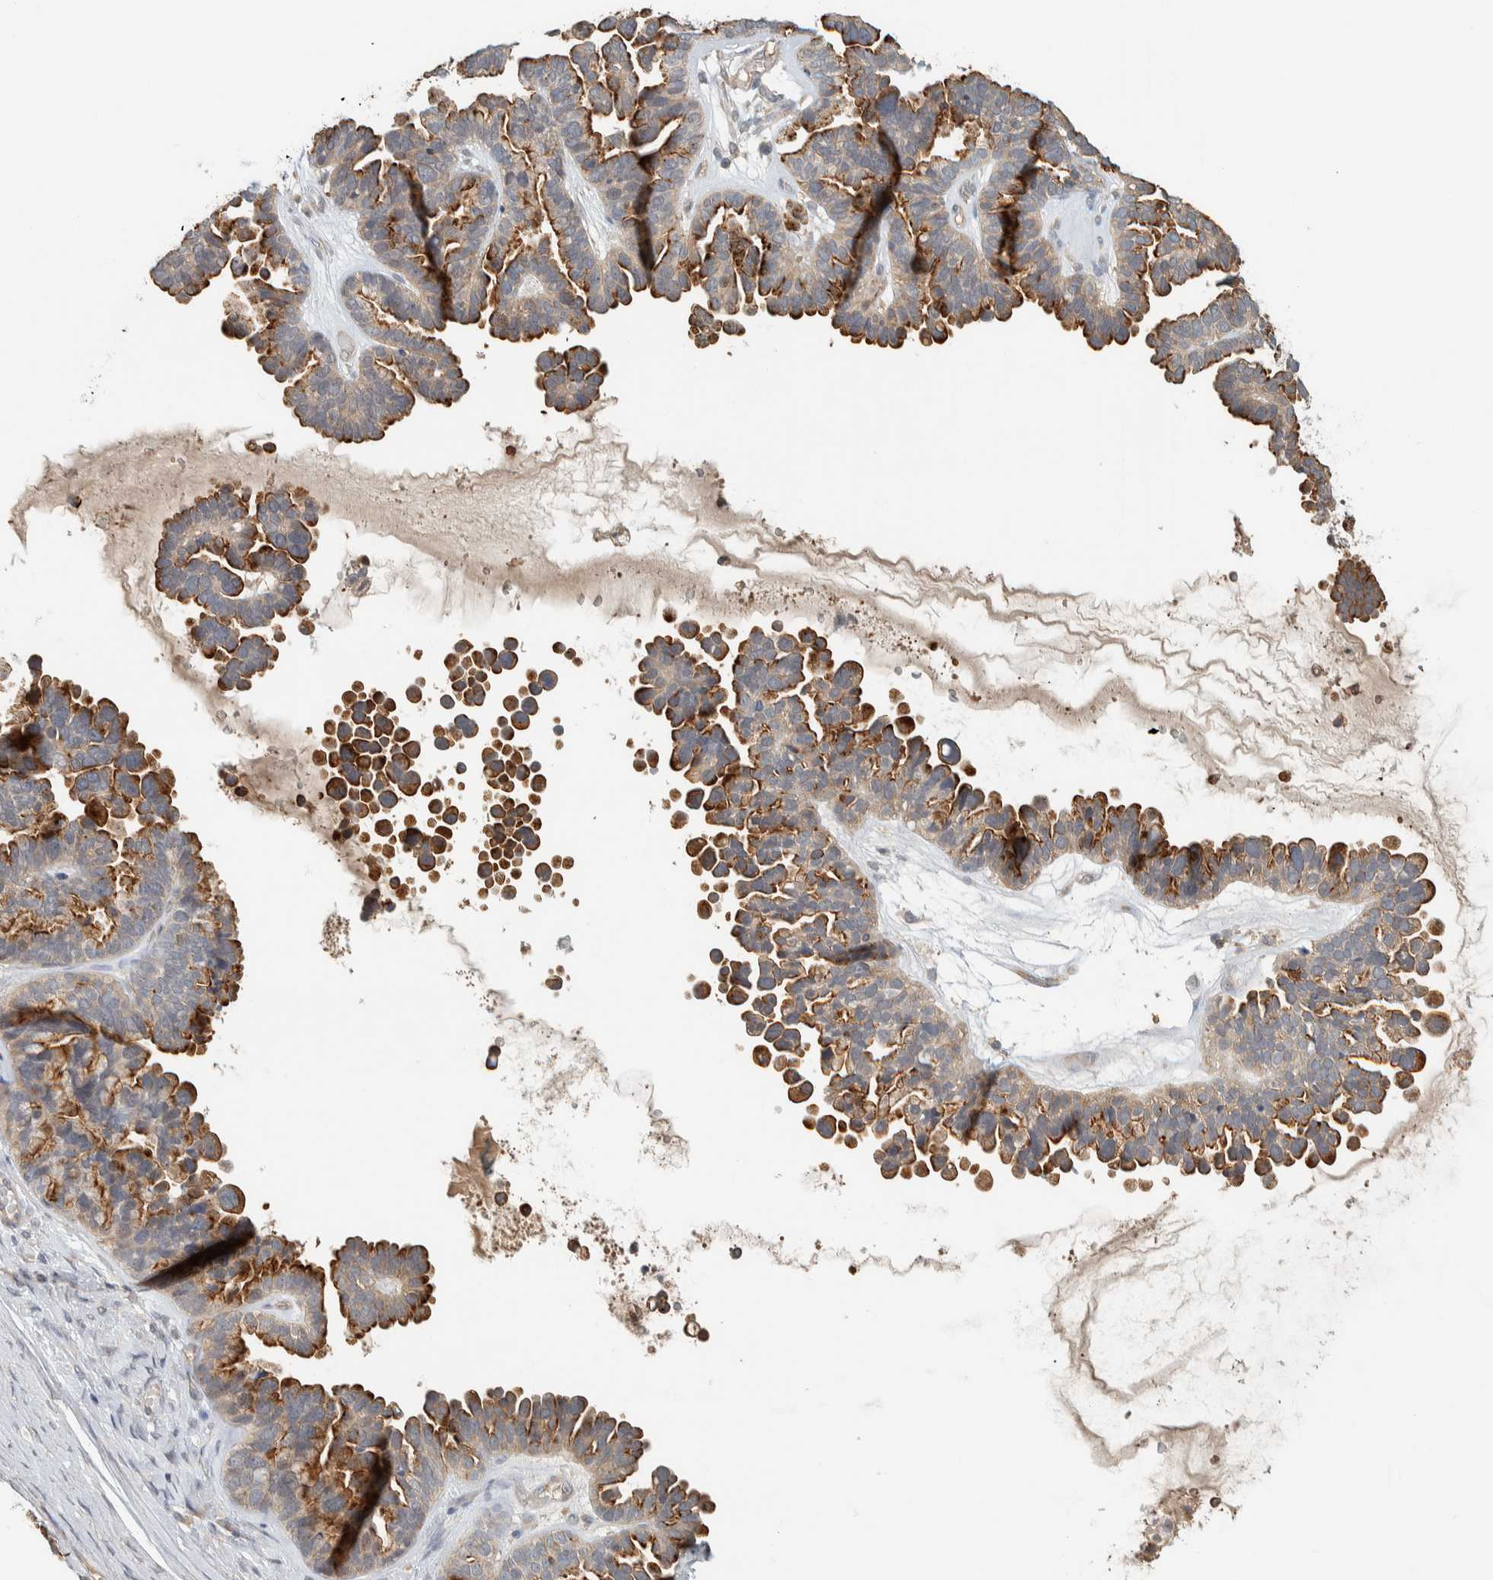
{"staining": {"intensity": "strong", "quantity": ">75%", "location": "cytoplasmic/membranous"}, "tissue": "ovarian cancer", "cell_type": "Tumor cells", "image_type": "cancer", "snomed": [{"axis": "morphology", "description": "Cystadenocarcinoma, serous, NOS"}, {"axis": "topography", "description": "Ovary"}], "caption": "Protein analysis of serous cystadenocarcinoma (ovarian) tissue displays strong cytoplasmic/membranous expression in approximately >75% of tumor cells. (DAB (3,3'-diaminobenzidine) = brown stain, brightfield microscopy at high magnification).", "gene": "RAB11FIP1", "patient": {"sex": "female", "age": 56}}